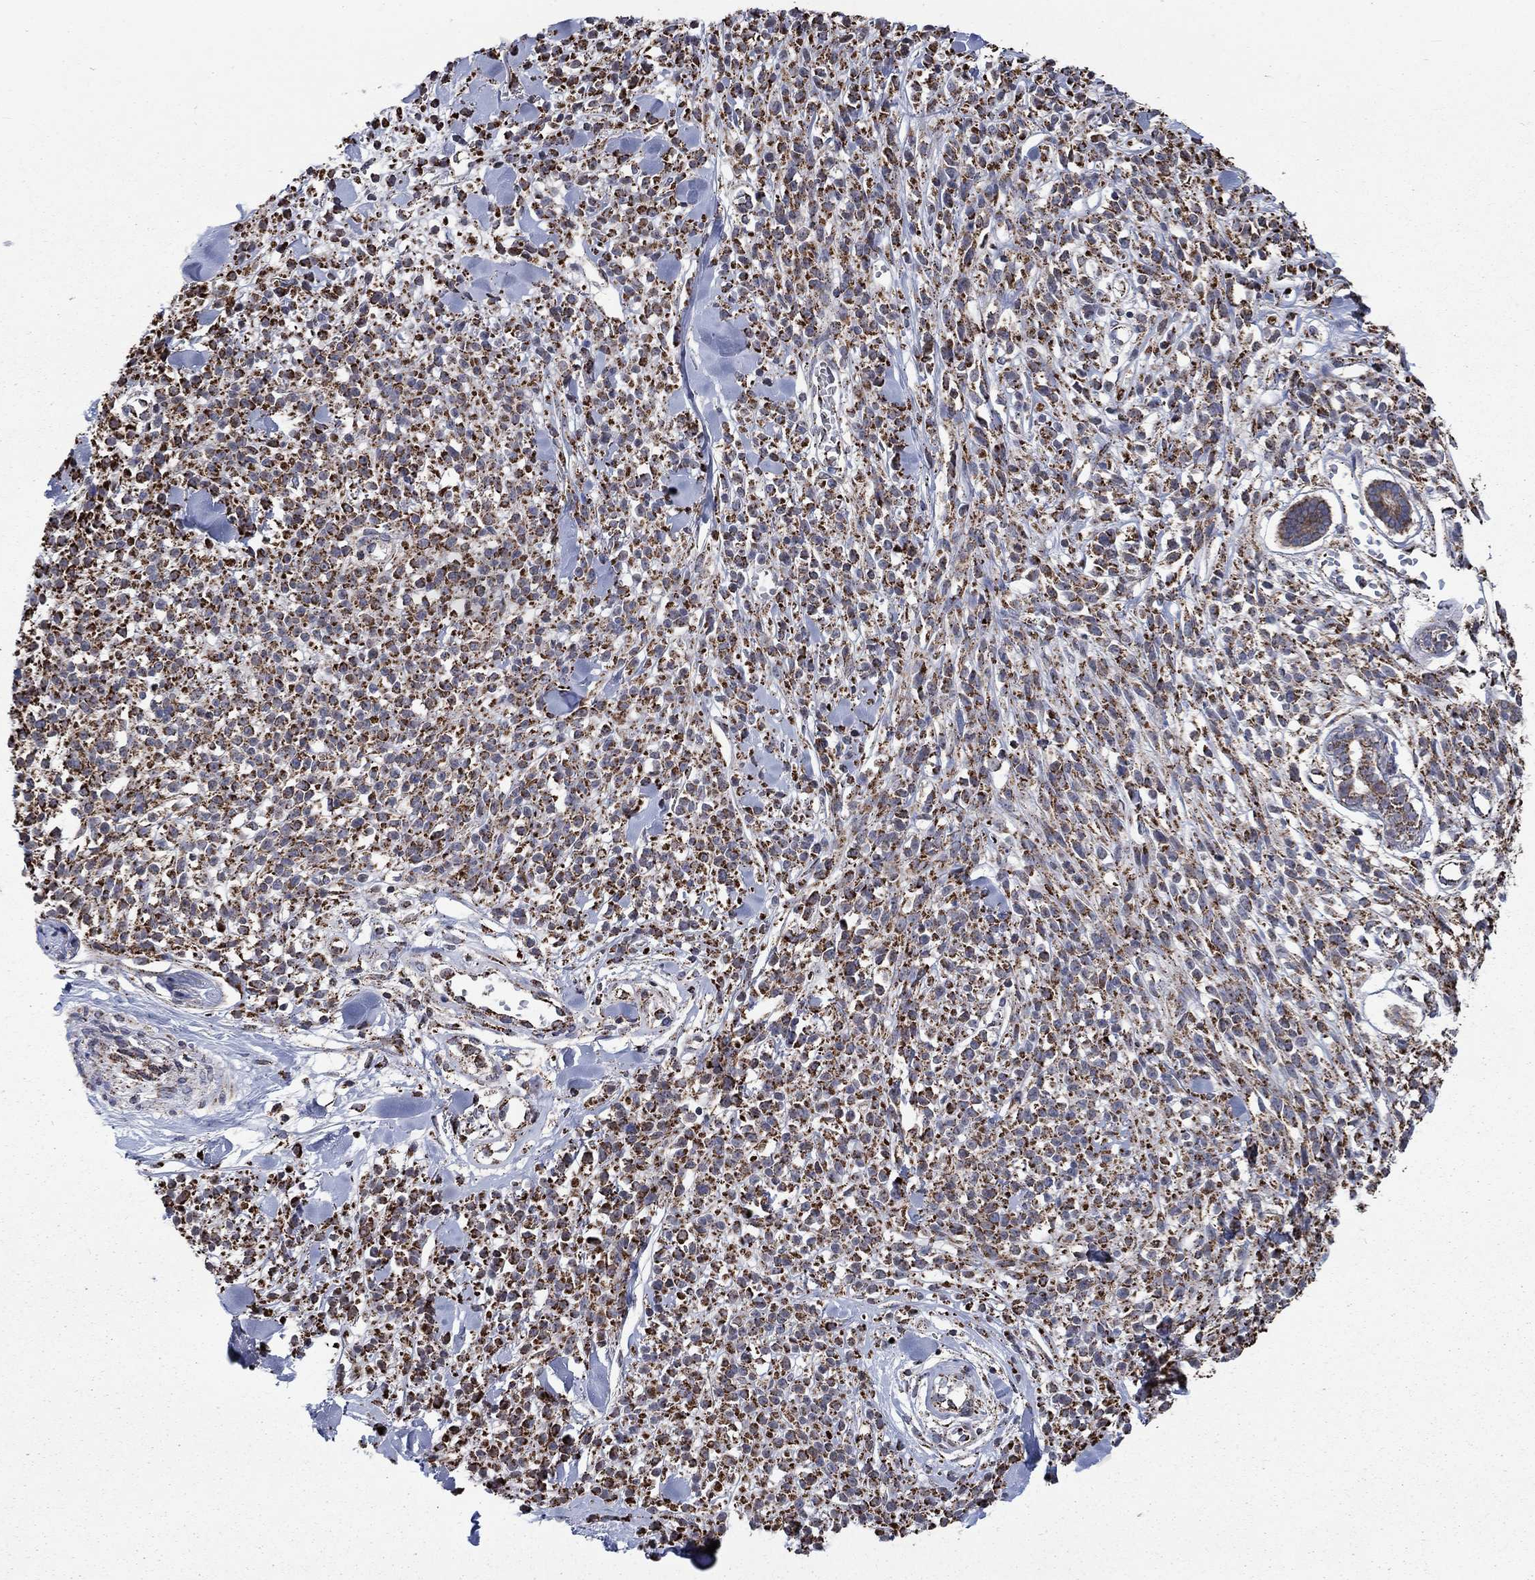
{"staining": {"intensity": "strong", "quantity": ">75%", "location": "cytoplasmic/membranous"}, "tissue": "melanoma", "cell_type": "Tumor cells", "image_type": "cancer", "snomed": [{"axis": "morphology", "description": "Malignant melanoma, NOS"}, {"axis": "topography", "description": "Skin"}, {"axis": "topography", "description": "Skin of trunk"}], "caption": "Melanoma was stained to show a protein in brown. There is high levels of strong cytoplasmic/membranous staining in approximately >75% of tumor cells.", "gene": "MOAP1", "patient": {"sex": "male", "age": 74}}